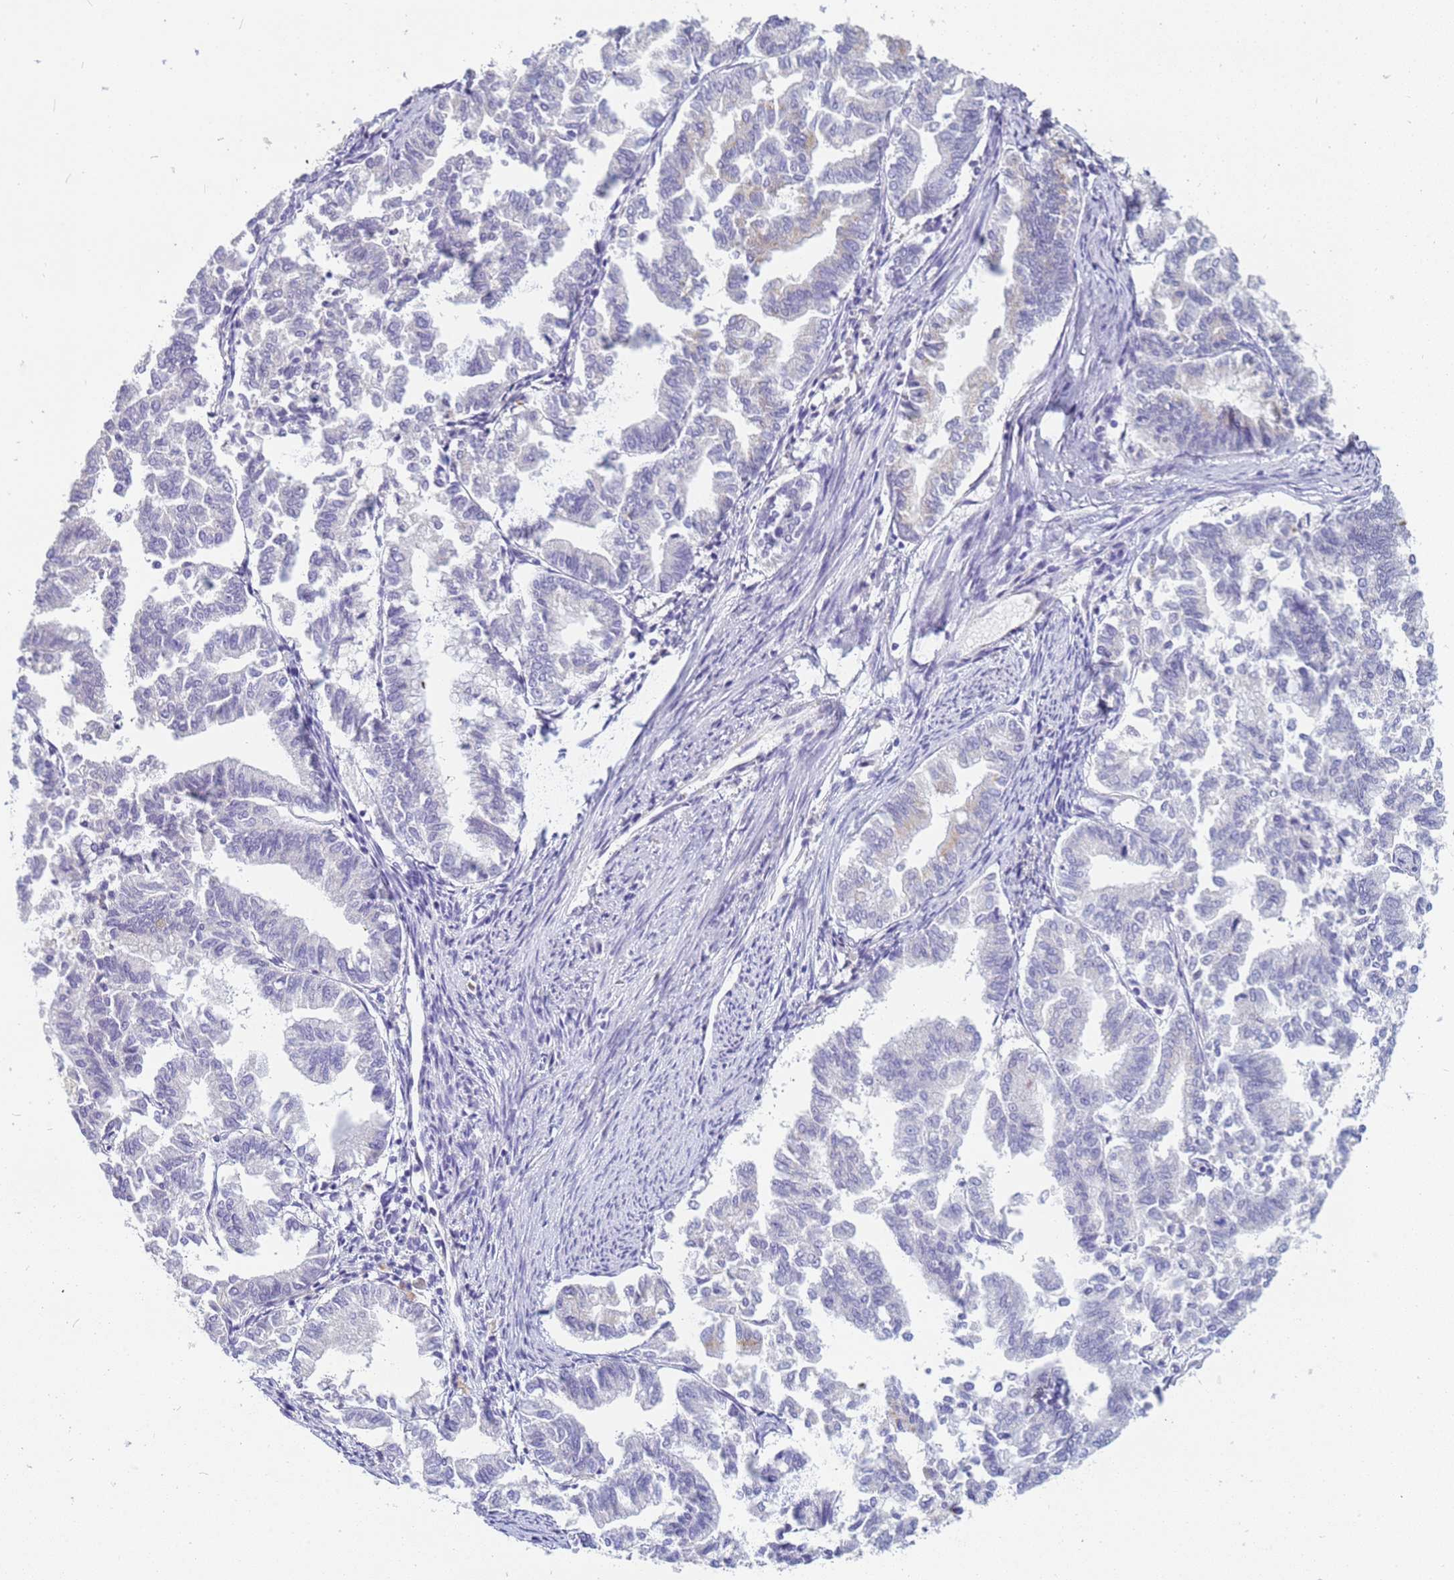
{"staining": {"intensity": "negative", "quantity": "none", "location": "none"}, "tissue": "endometrial cancer", "cell_type": "Tumor cells", "image_type": "cancer", "snomed": [{"axis": "morphology", "description": "Adenocarcinoma, NOS"}, {"axis": "topography", "description": "Endometrium"}], "caption": "Immunohistochemistry (IHC) of endometrial adenocarcinoma exhibits no expression in tumor cells.", "gene": "B3GNT8", "patient": {"sex": "female", "age": 79}}